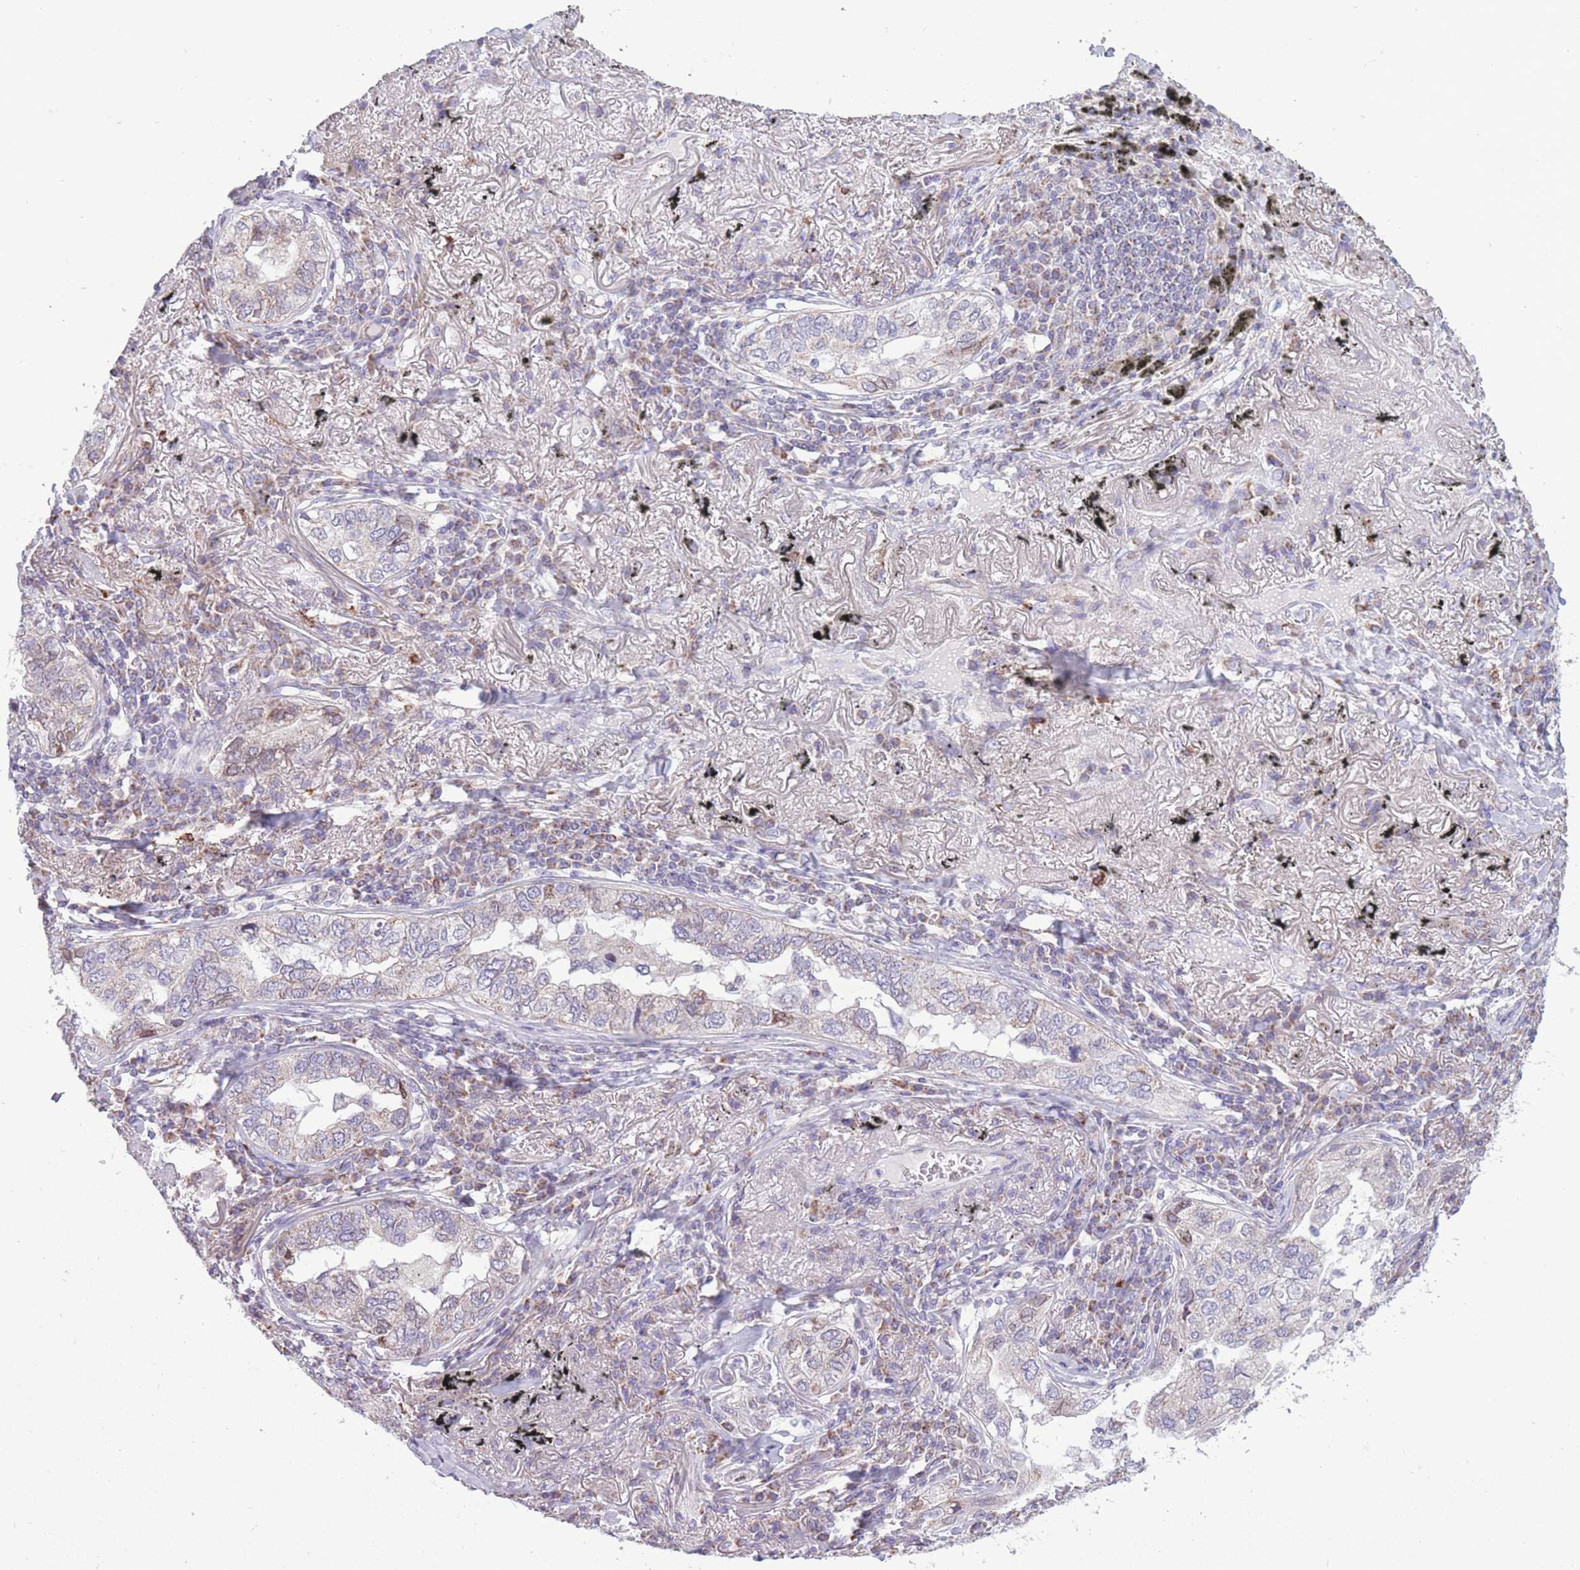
{"staining": {"intensity": "weak", "quantity": "<25%", "location": "nuclear"}, "tissue": "lung cancer", "cell_type": "Tumor cells", "image_type": "cancer", "snomed": [{"axis": "morphology", "description": "Adenocarcinoma, NOS"}, {"axis": "topography", "description": "Lung"}], "caption": "This is an immunohistochemistry (IHC) histopathology image of lung cancer. There is no expression in tumor cells.", "gene": "PDHA1", "patient": {"sex": "male", "age": 65}}